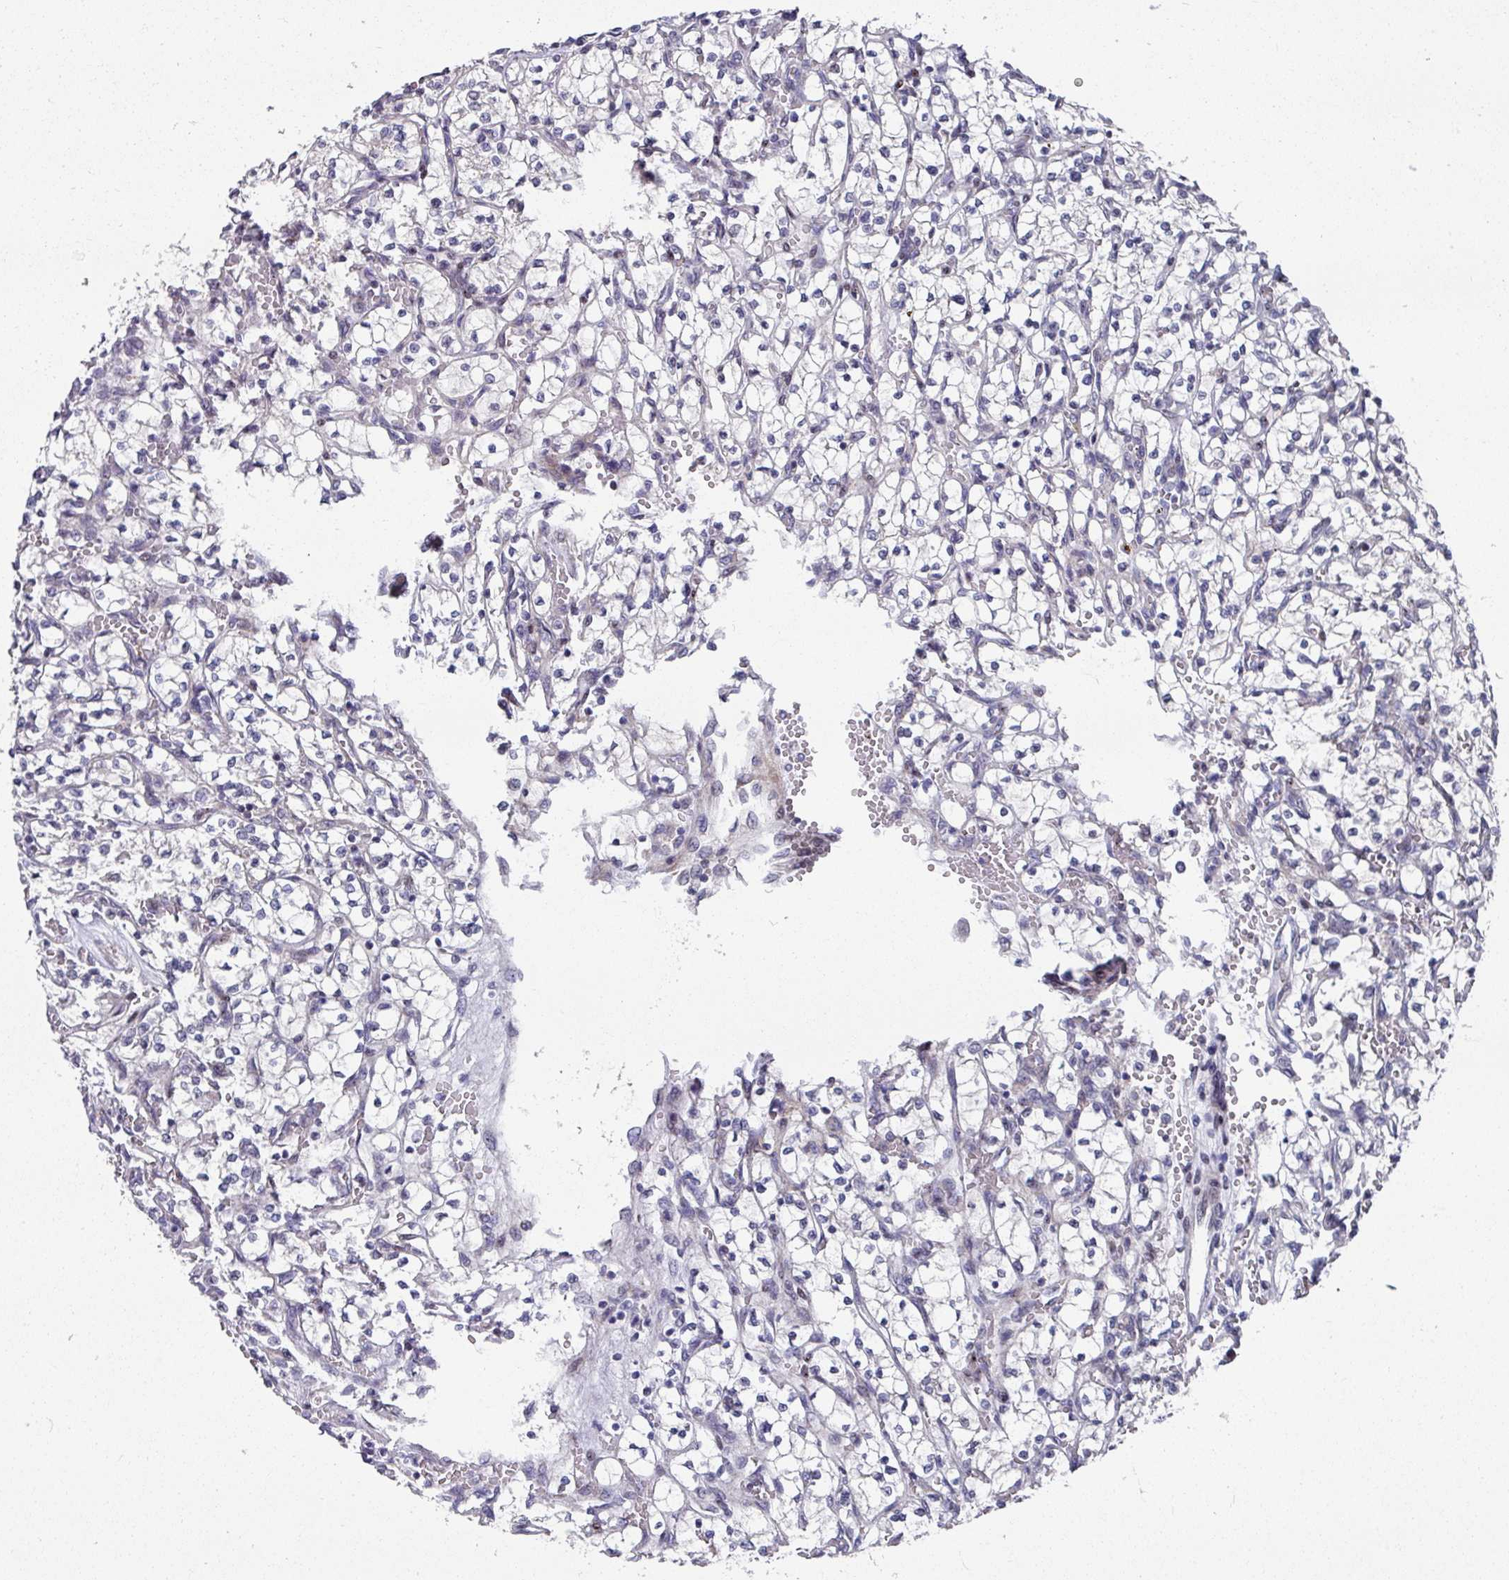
{"staining": {"intensity": "negative", "quantity": "none", "location": "none"}, "tissue": "renal cancer", "cell_type": "Tumor cells", "image_type": "cancer", "snomed": [{"axis": "morphology", "description": "Adenocarcinoma, NOS"}, {"axis": "topography", "description": "Kidney"}], "caption": "This is a image of IHC staining of adenocarcinoma (renal), which shows no positivity in tumor cells.", "gene": "CBX7", "patient": {"sex": "female", "age": 64}}